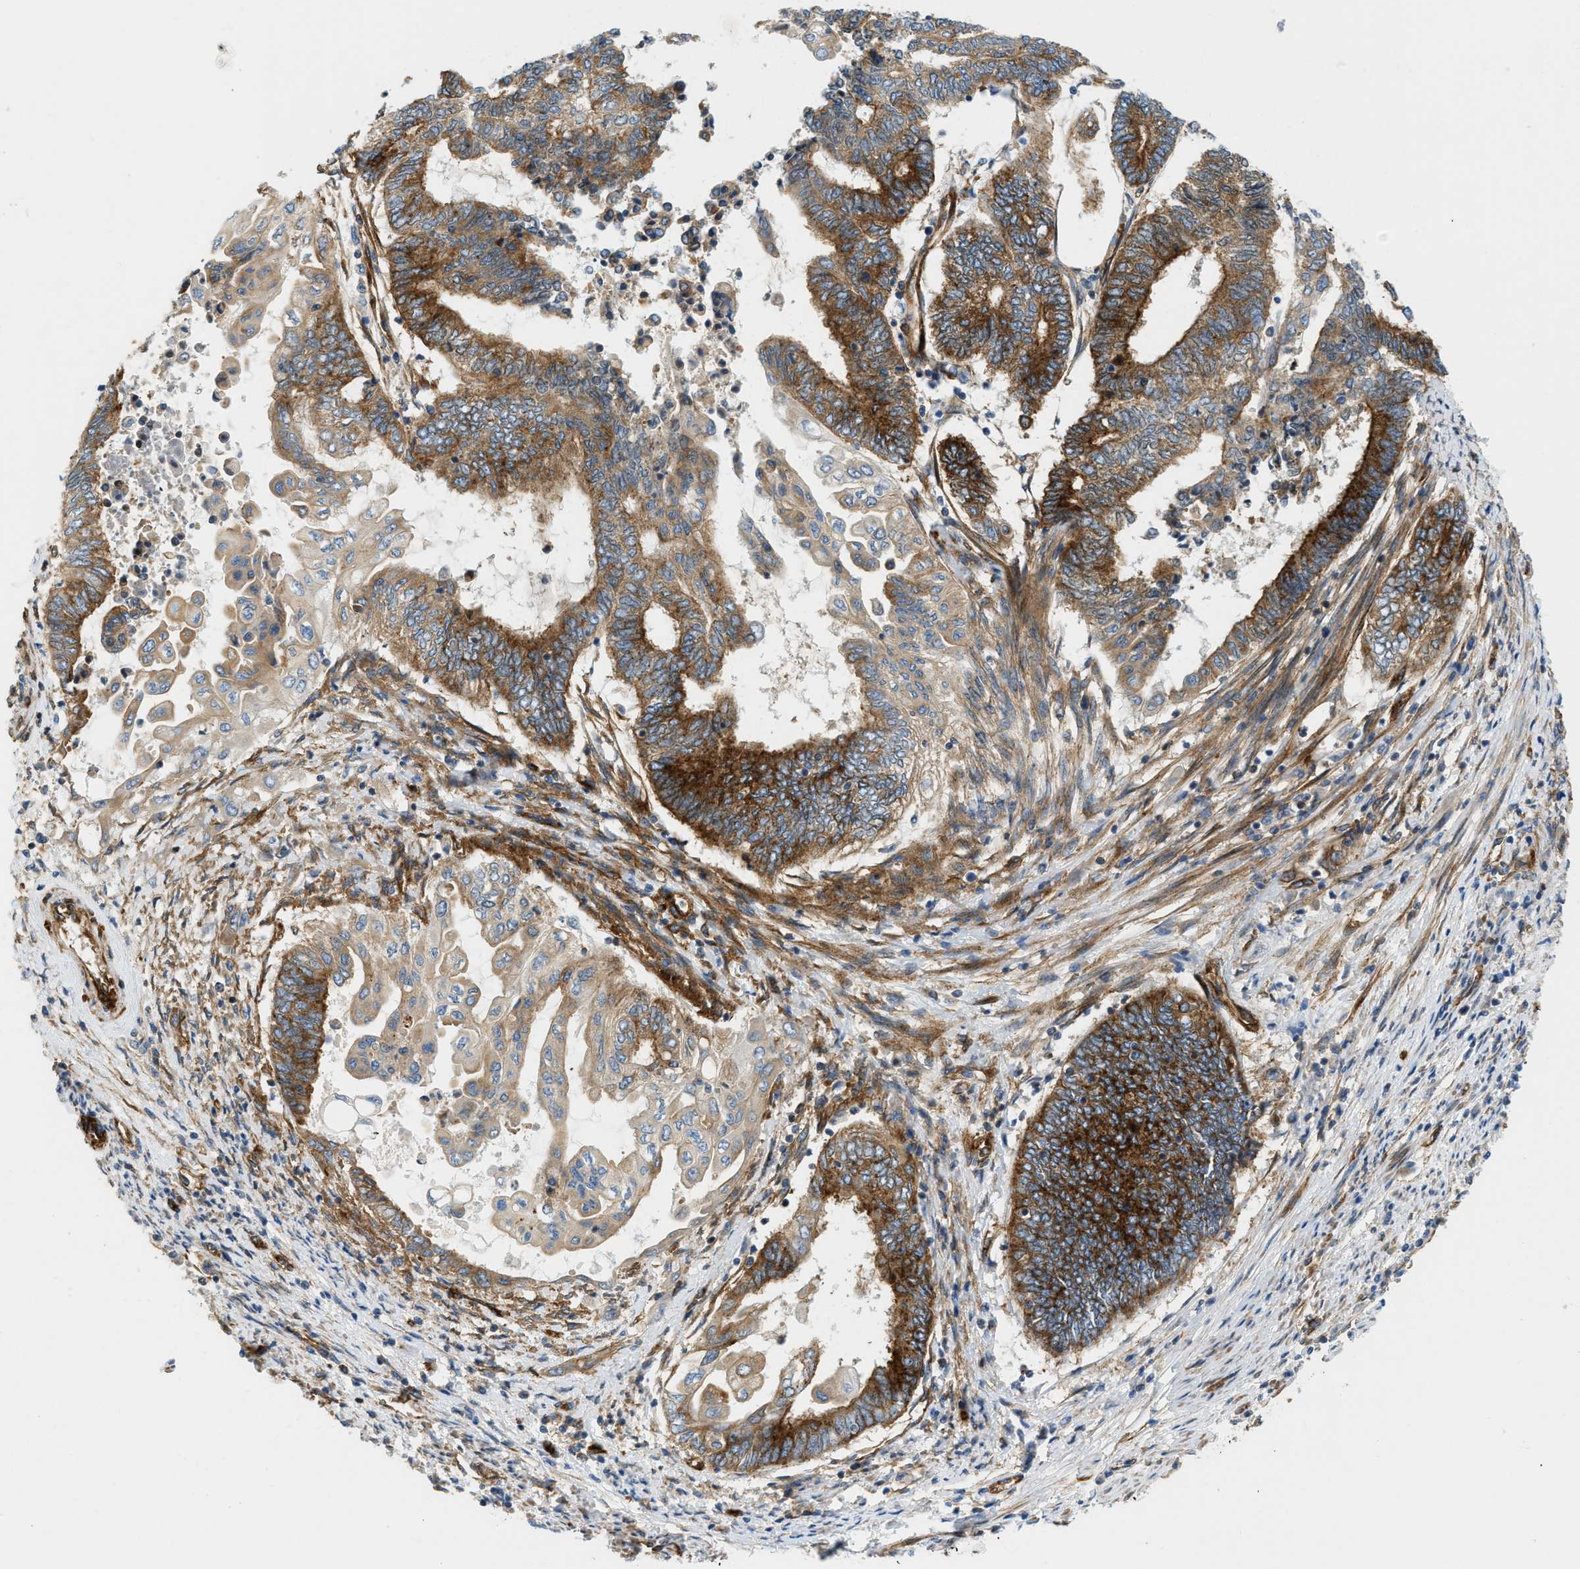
{"staining": {"intensity": "strong", "quantity": ">75%", "location": "cytoplasmic/membranous"}, "tissue": "endometrial cancer", "cell_type": "Tumor cells", "image_type": "cancer", "snomed": [{"axis": "morphology", "description": "Adenocarcinoma, NOS"}, {"axis": "topography", "description": "Uterus"}, {"axis": "topography", "description": "Endometrium"}], "caption": "About >75% of tumor cells in endometrial cancer (adenocarcinoma) exhibit strong cytoplasmic/membranous protein expression as visualized by brown immunohistochemical staining.", "gene": "HIP1", "patient": {"sex": "female", "age": 70}}